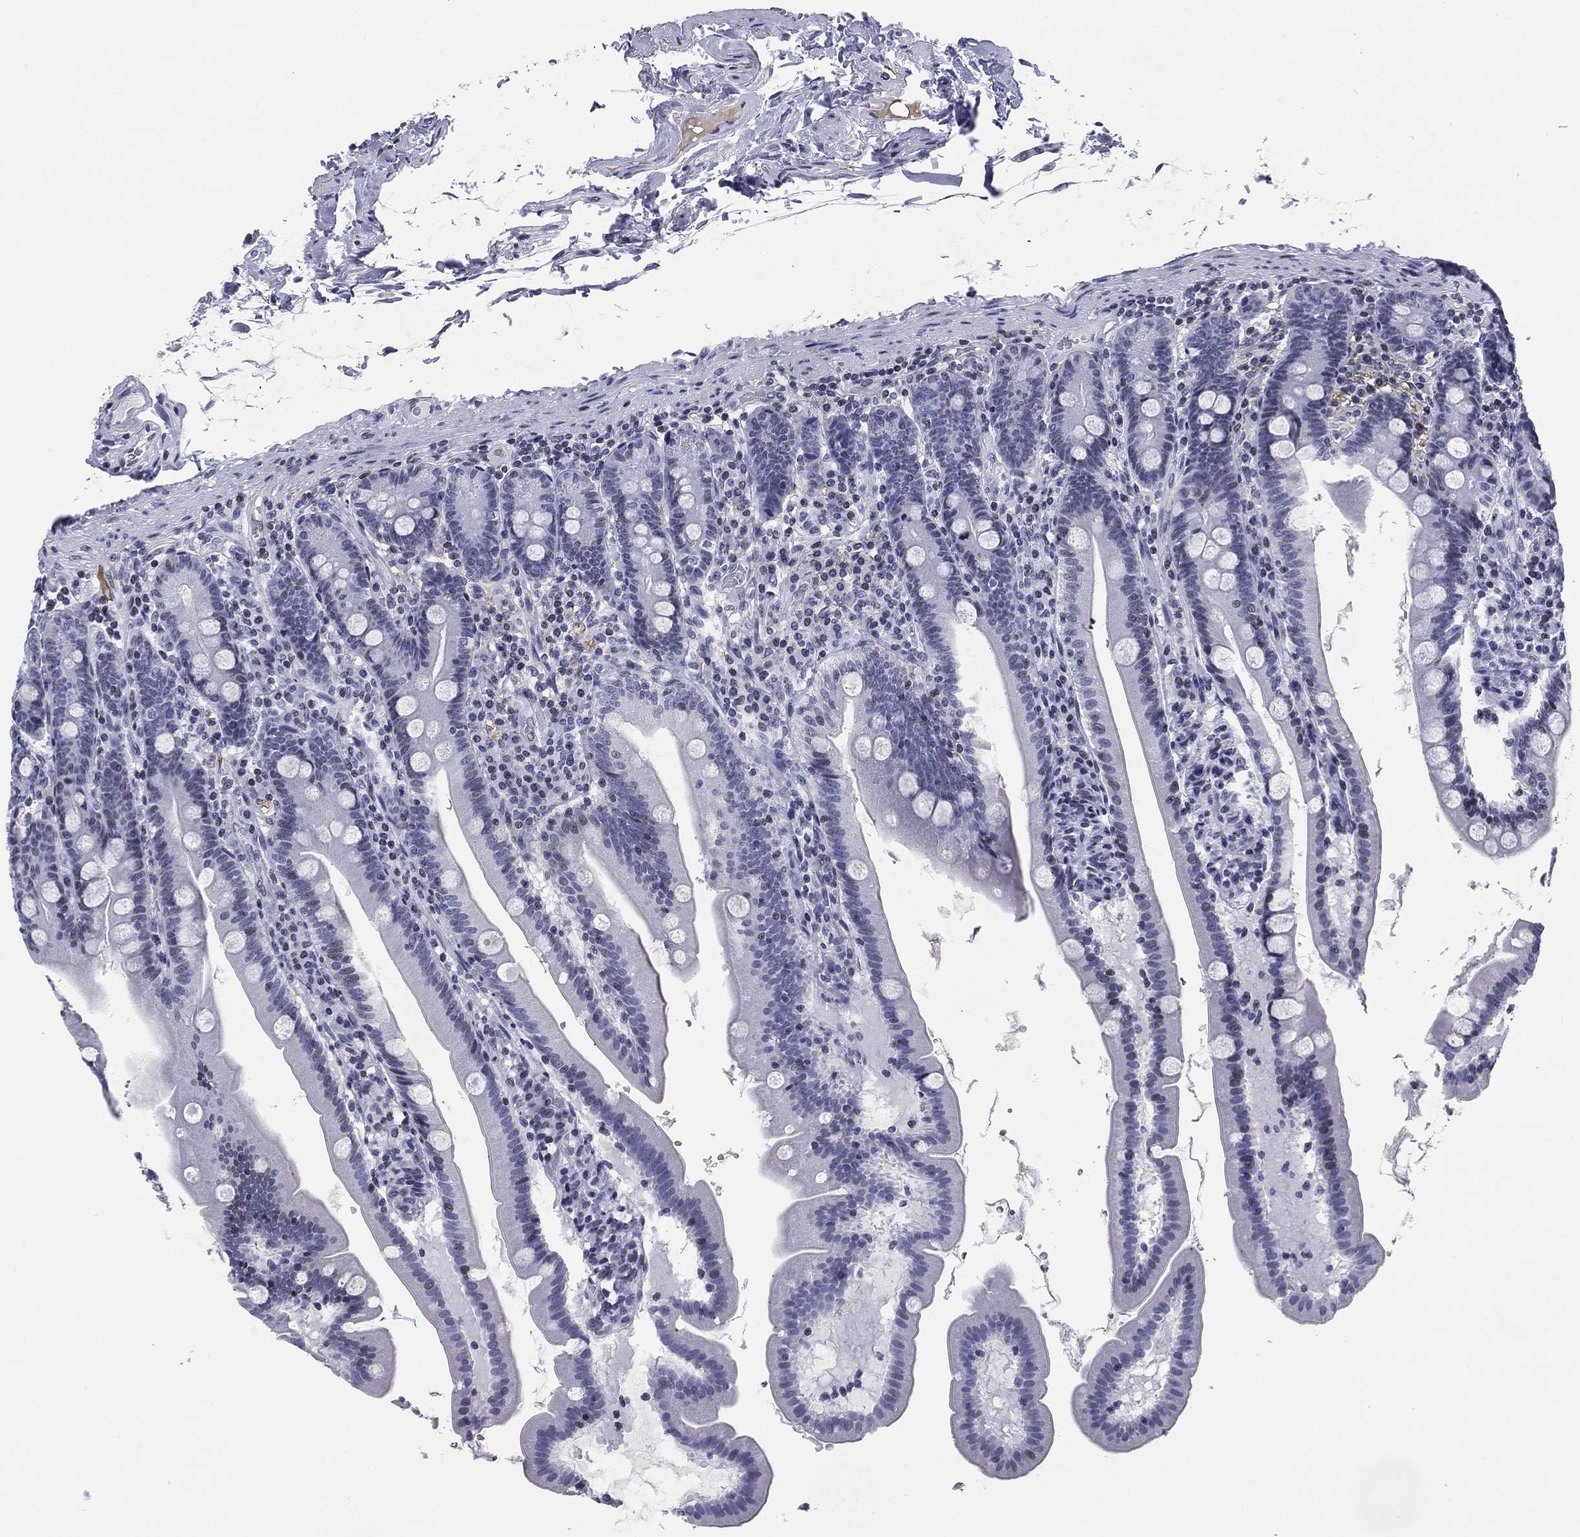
{"staining": {"intensity": "negative", "quantity": "none", "location": "none"}, "tissue": "duodenum", "cell_type": "Glandular cells", "image_type": "normal", "snomed": [{"axis": "morphology", "description": "Normal tissue, NOS"}, {"axis": "topography", "description": "Duodenum"}], "caption": "IHC of normal duodenum exhibits no positivity in glandular cells.", "gene": "CCDC144A", "patient": {"sex": "female", "age": 67}}